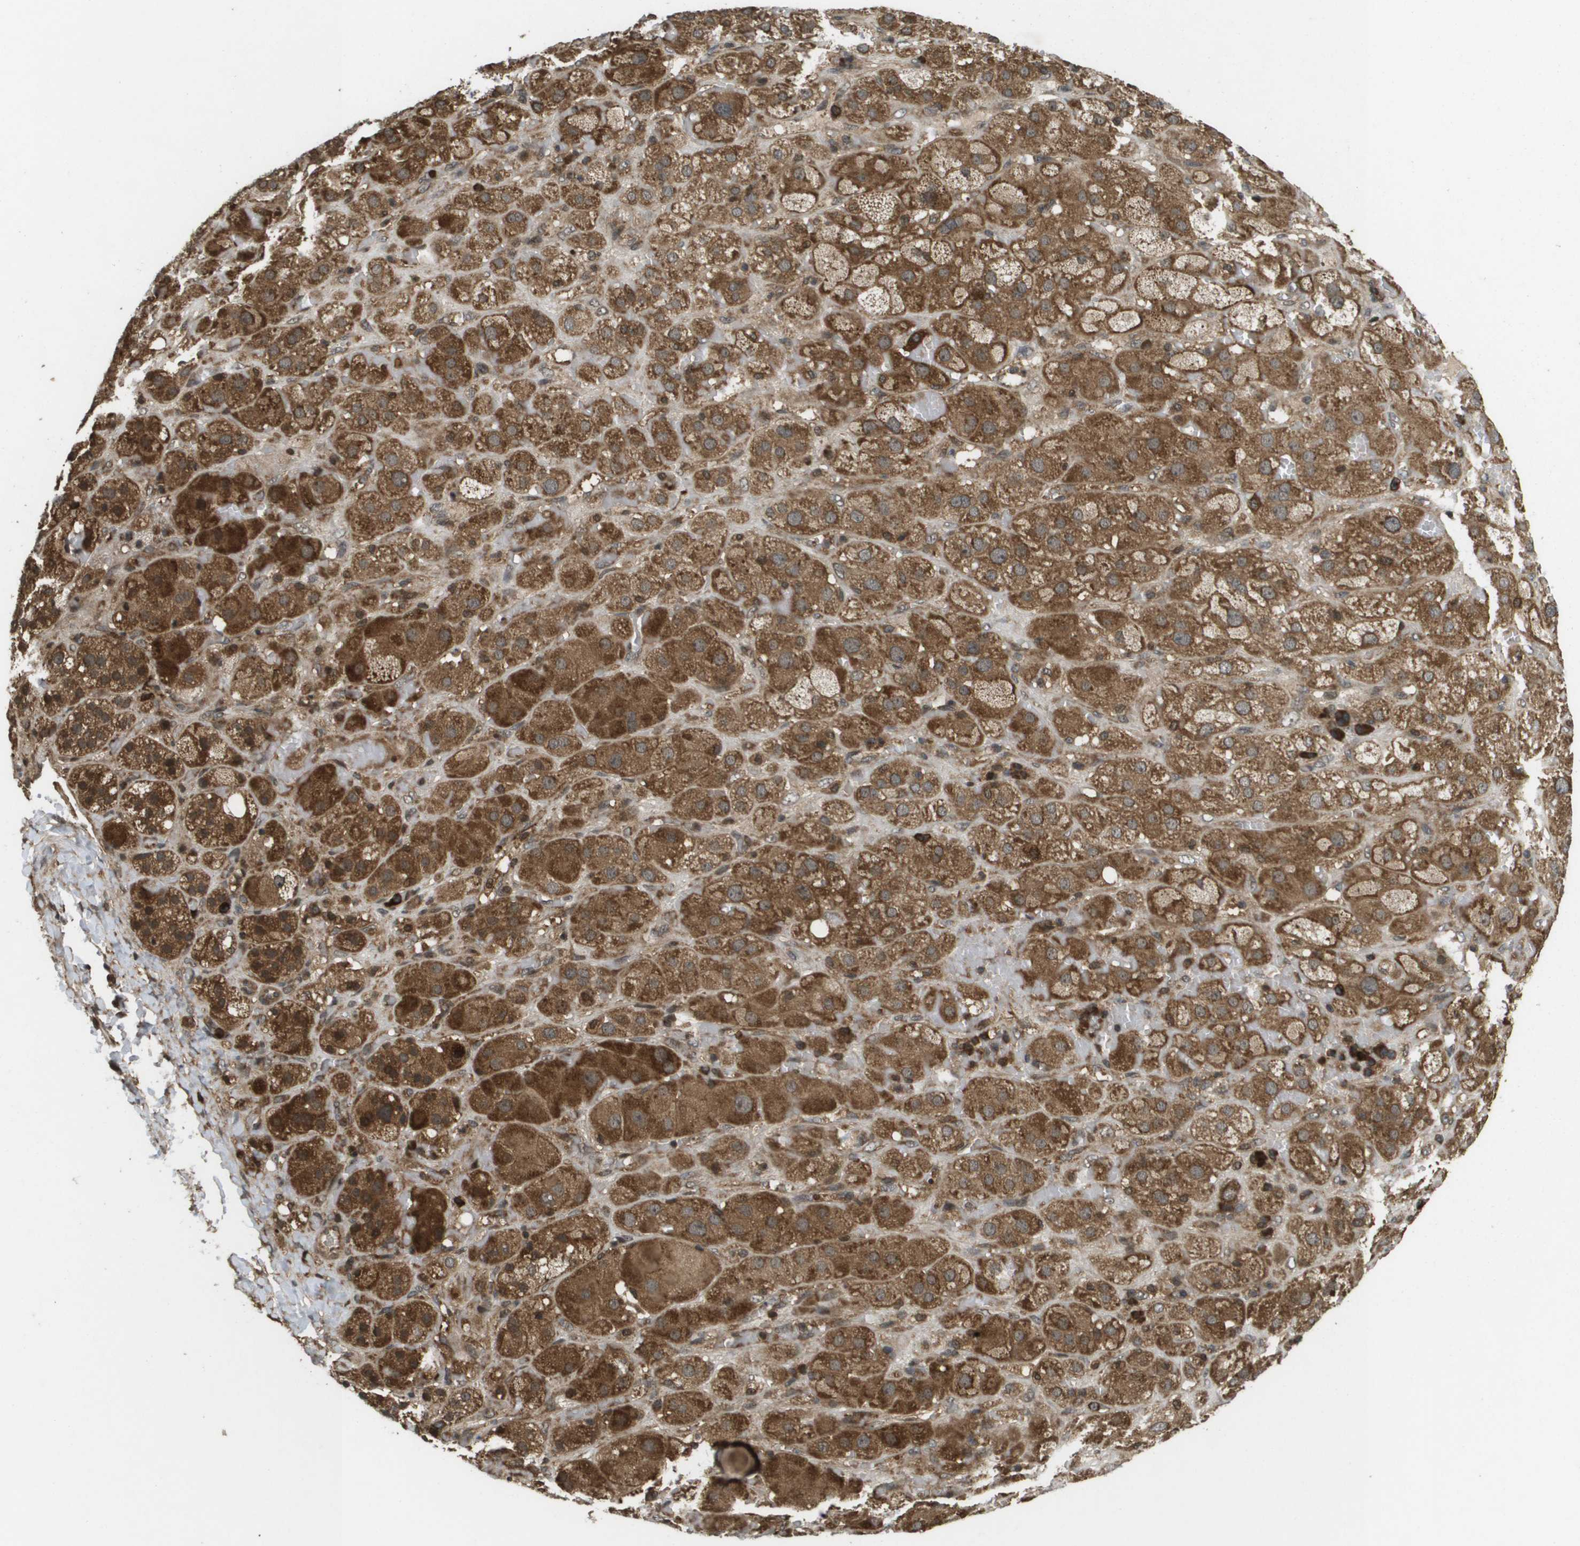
{"staining": {"intensity": "strong", "quantity": ">75%", "location": "cytoplasmic/membranous,nuclear"}, "tissue": "adrenal gland", "cell_type": "Glandular cells", "image_type": "normal", "snomed": [{"axis": "morphology", "description": "Normal tissue, NOS"}, {"axis": "topography", "description": "Adrenal gland"}], "caption": "A brown stain shows strong cytoplasmic/membranous,nuclear positivity of a protein in glandular cells of benign human adrenal gland. The protein is stained brown, and the nuclei are stained in blue (DAB IHC with brightfield microscopy, high magnification).", "gene": "KIF11", "patient": {"sex": "female", "age": 47}}